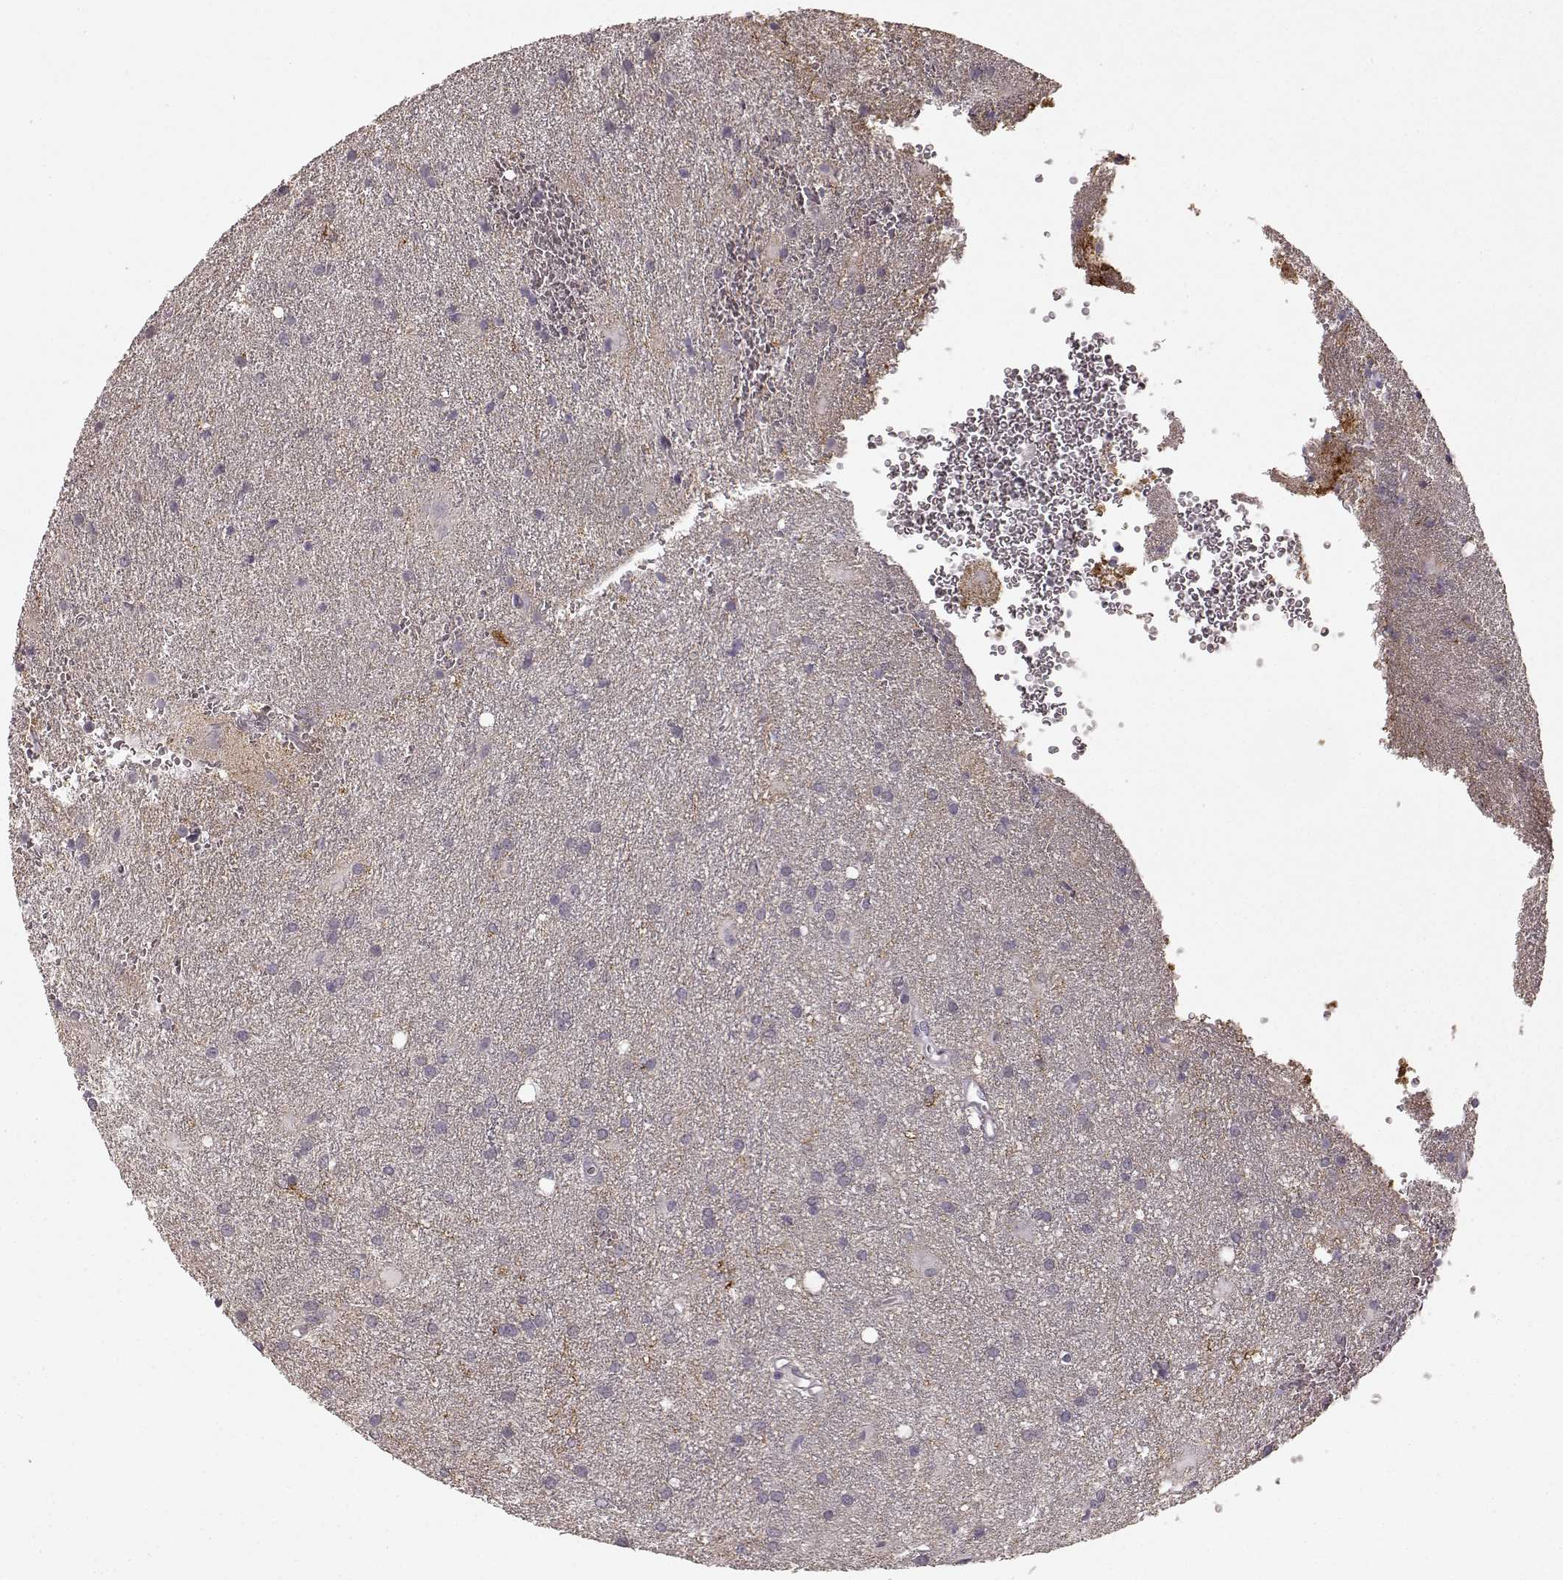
{"staining": {"intensity": "negative", "quantity": "none", "location": "none"}, "tissue": "glioma", "cell_type": "Tumor cells", "image_type": "cancer", "snomed": [{"axis": "morphology", "description": "Glioma, malignant, Low grade"}, {"axis": "topography", "description": "Brain"}], "caption": "Protein analysis of malignant glioma (low-grade) shows no significant staining in tumor cells.", "gene": "PRKCE", "patient": {"sex": "male", "age": 58}}